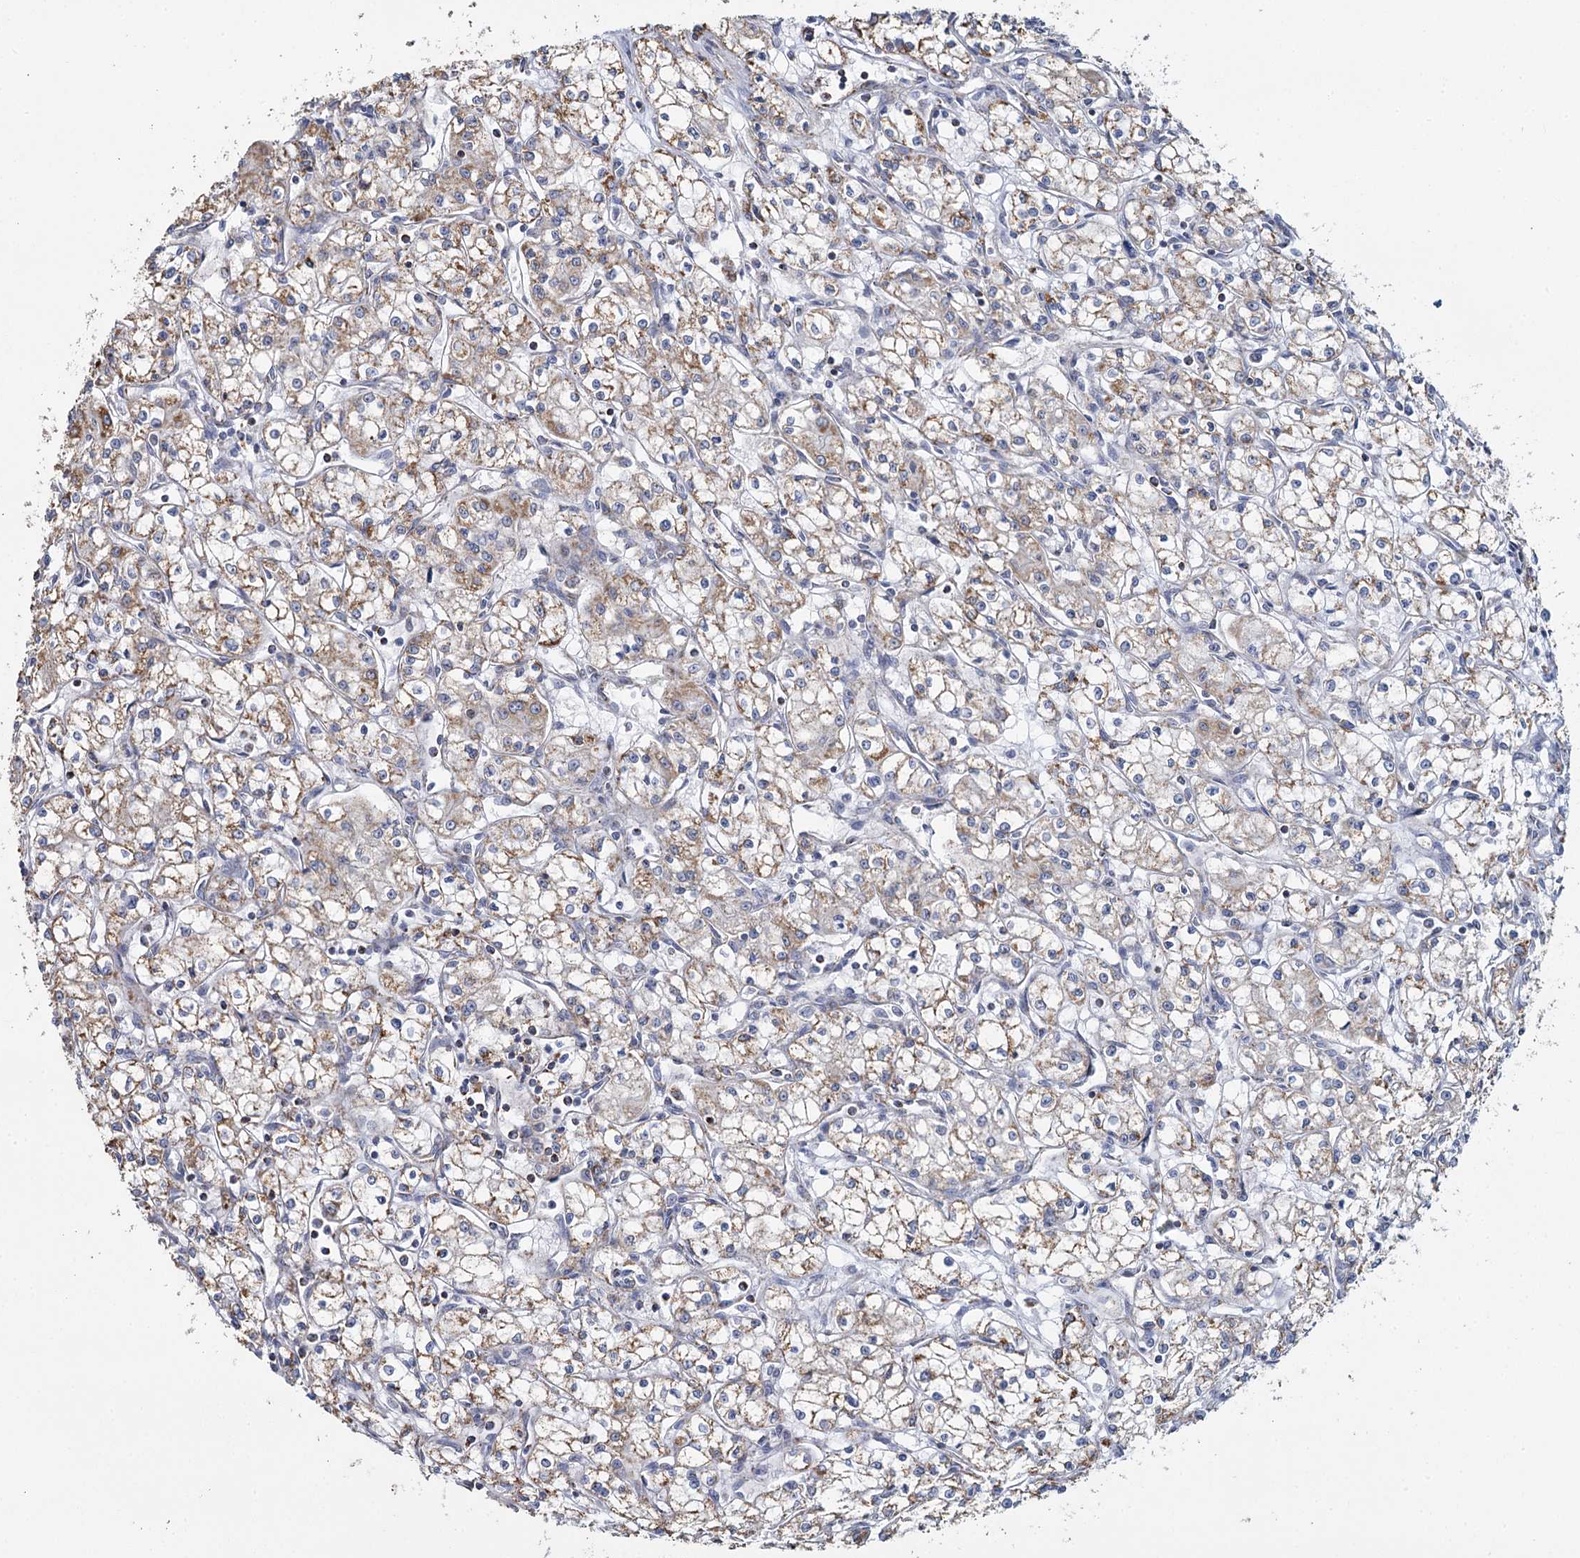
{"staining": {"intensity": "weak", "quantity": ">75%", "location": "cytoplasmic/membranous"}, "tissue": "renal cancer", "cell_type": "Tumor cells", "image_type": "cancer", "snomed": [{"axis": "morphology", "description": "Adenocarcinoma, NOS"}, {"axis": "topography", "description": "Kidney"}], "caption": "Renal adenocarcinoma tissue exhibits weak cytoplasmic/membranous expression in about >75% of tumor cells, visualized by immunohistochemistry.", "gene": "MRPL44", "patient": {"sex": "male", "age": 59}}